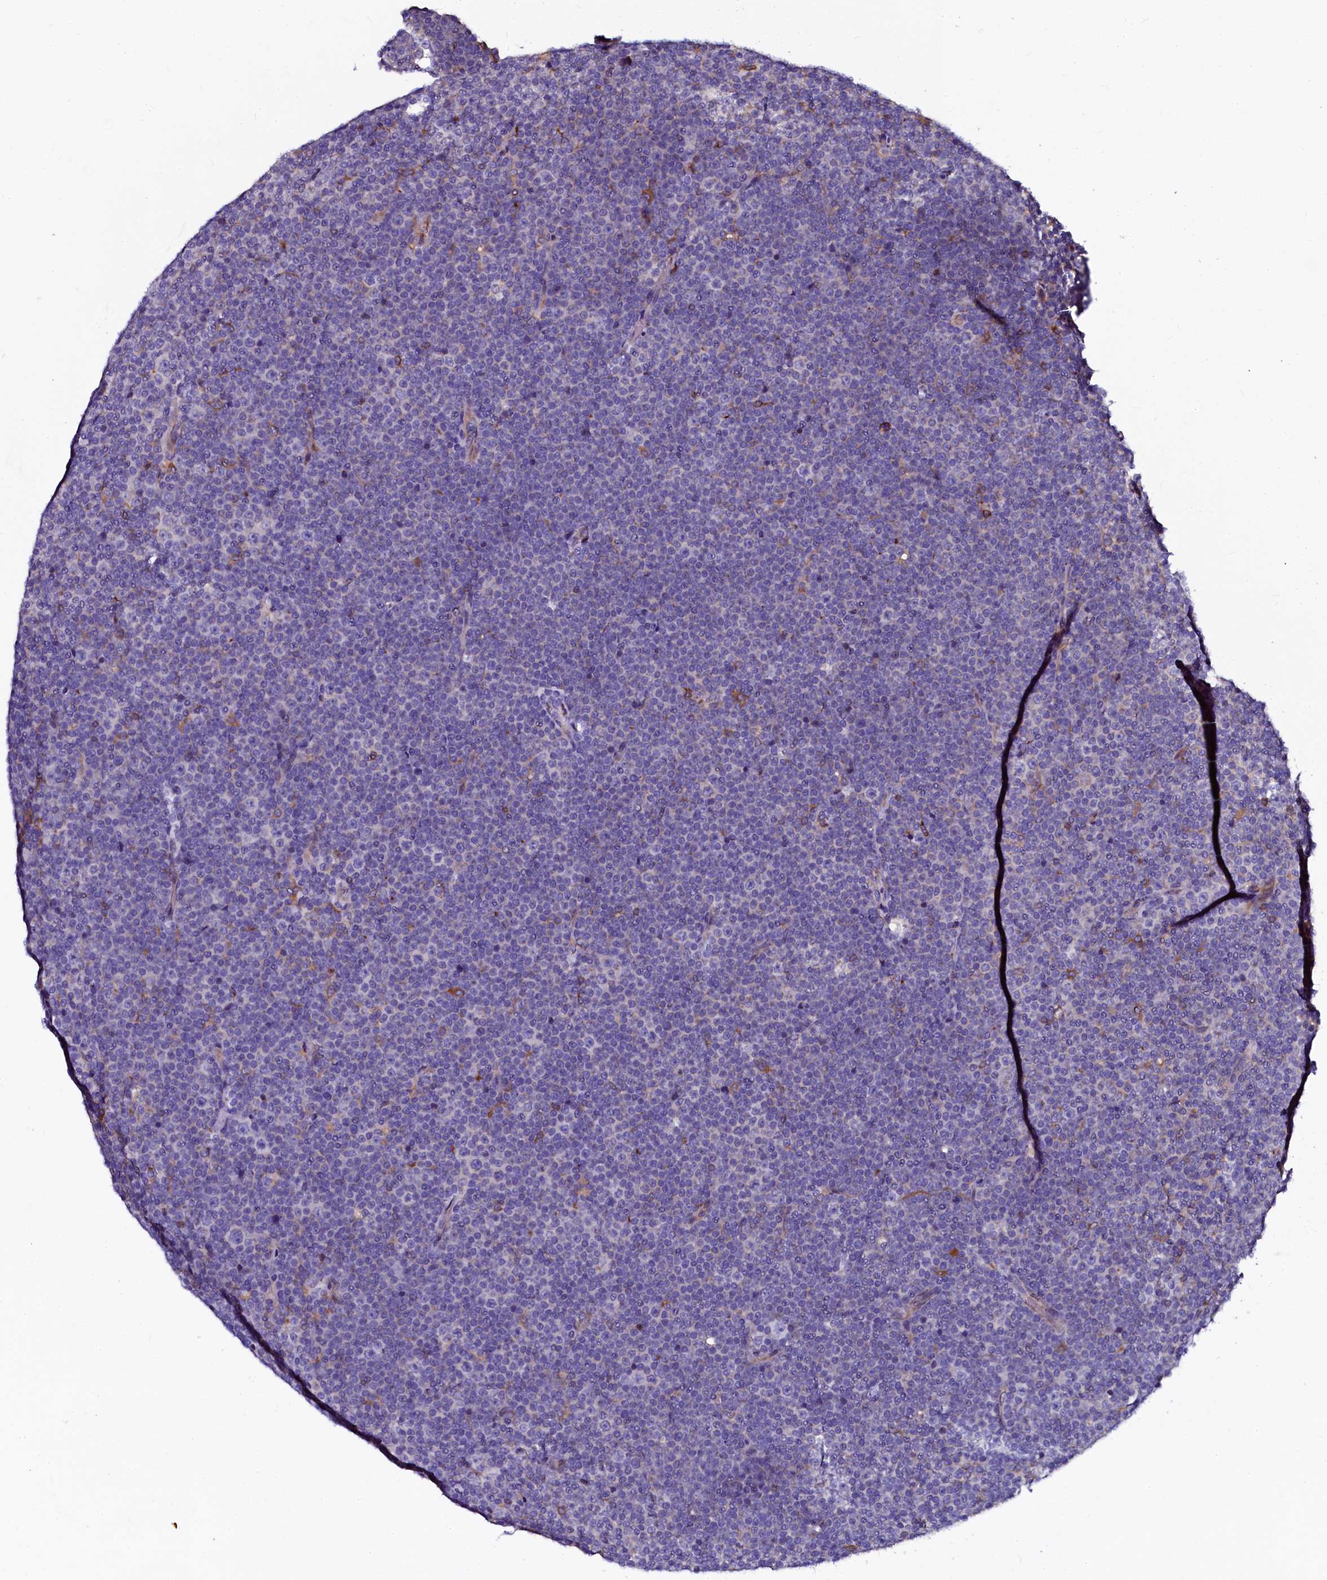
{"staining": {"intensity": "negative", "quantity": "none", "location": "none"}, "tissue": "lymphoma", "cell_type": "Tumor cells", "image_type": "cancer", "snomed": [{"axis": "morphology", "description": "Malignant lymphoma, non-Hodgkin's type, Low grade"}, {"axis": "topography", "description": "Lymph node"}], "caption": "IHC image of malignant lymphoma, non-Hodgkin's type (low-grade) stained for a protein (brown), which reveals no staining in tumor cells.", "gene": "OTOL1", "patient": {"sex": "female", "age": 67}}